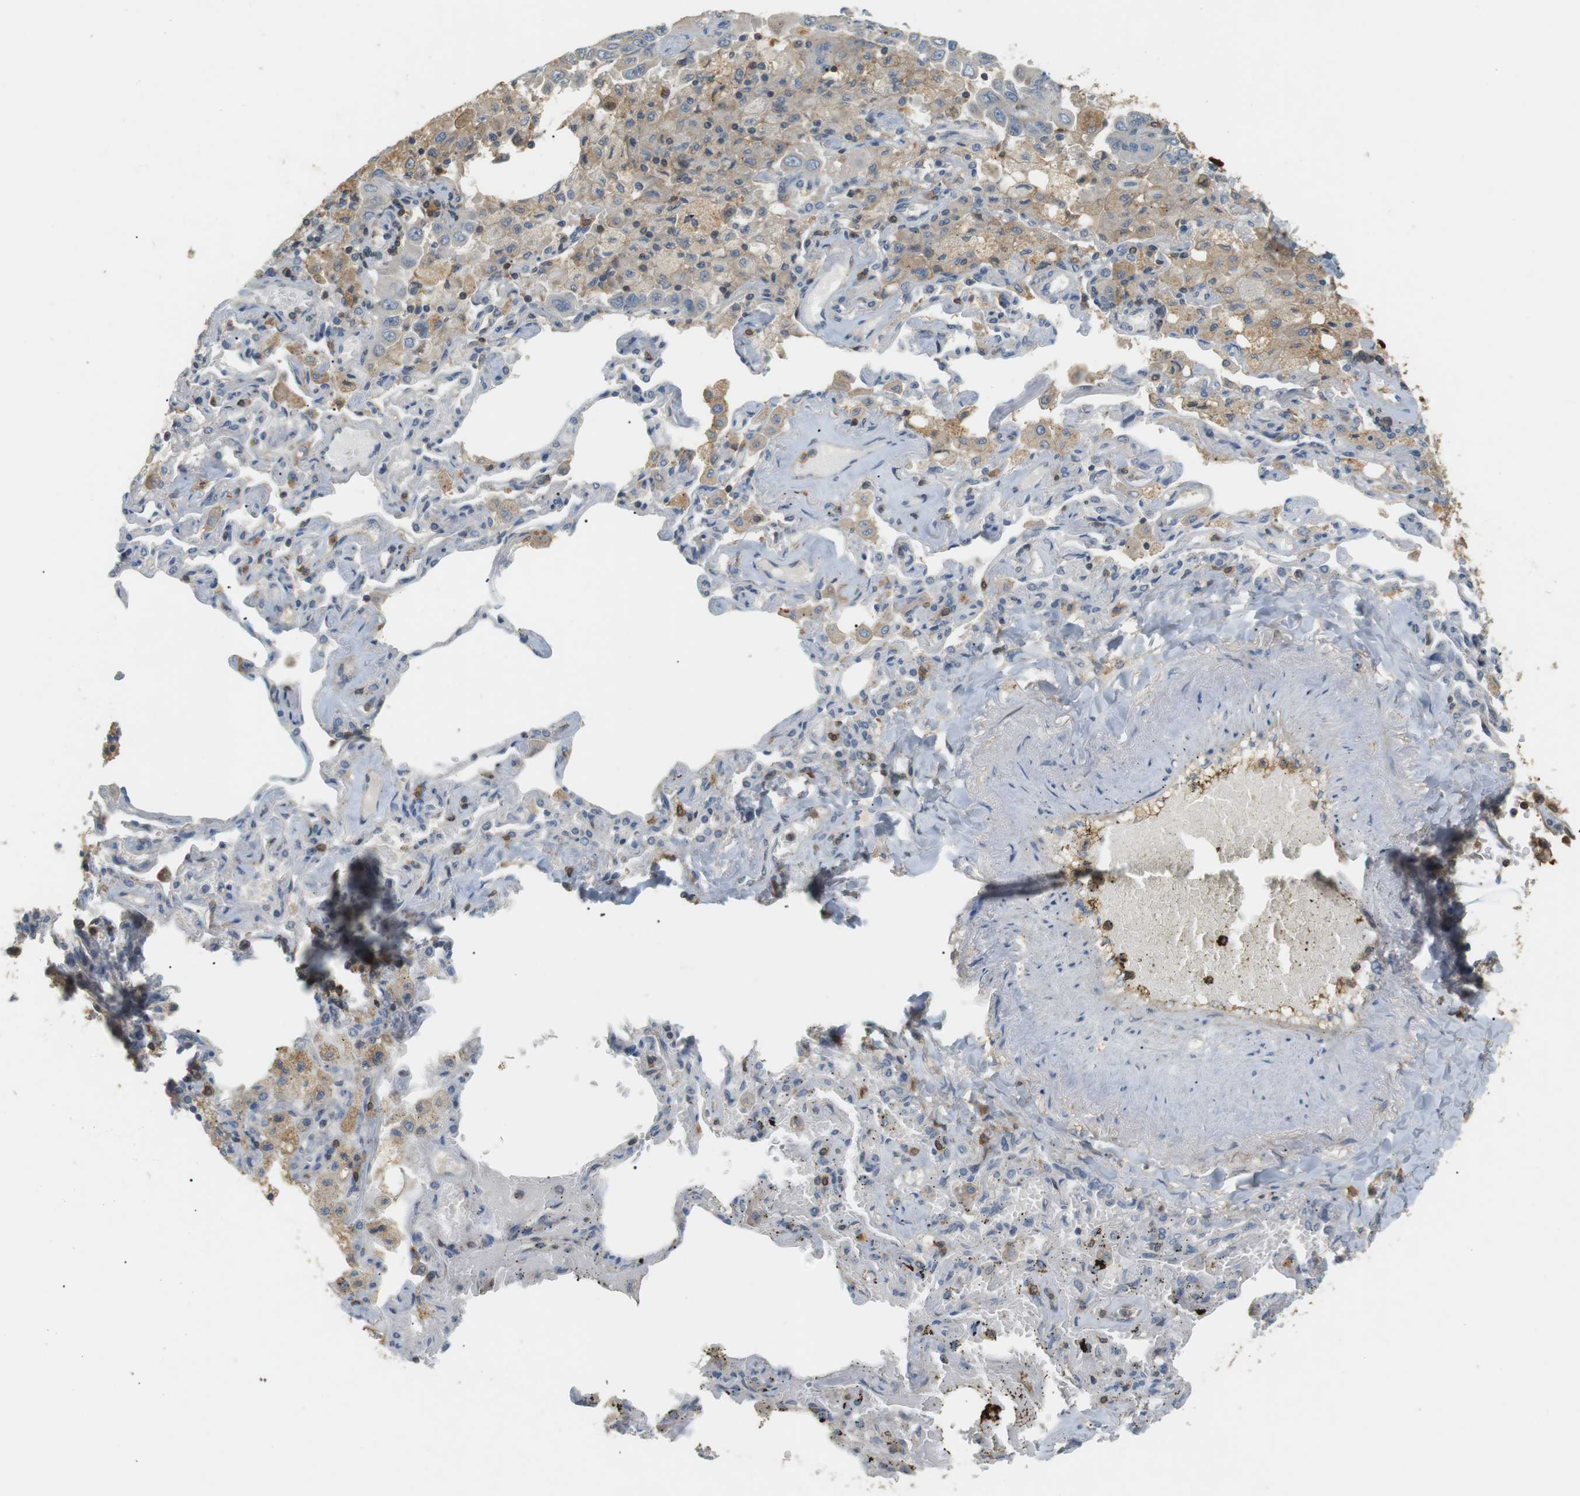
{"staining": {"intensity": "weak", "quantity": "<25%", "location": "cytoplasmic/membranous"}, "tissue": "lung cancer", "cell_type": "Tumor cells", "image_type": "cancer", "snomed": [{"axis": "morphology", "description": "Adenocarcinoma, NOS"}, {"axis": "topography", "description": "Lung"}], "caption": "Immunohistochemistry micrograph of human lung cancer stained for a protein (brown), which shows no expression in tumor cells.", "gene": "P2RY1", "patient": {"sex": "male", "age": 64}}